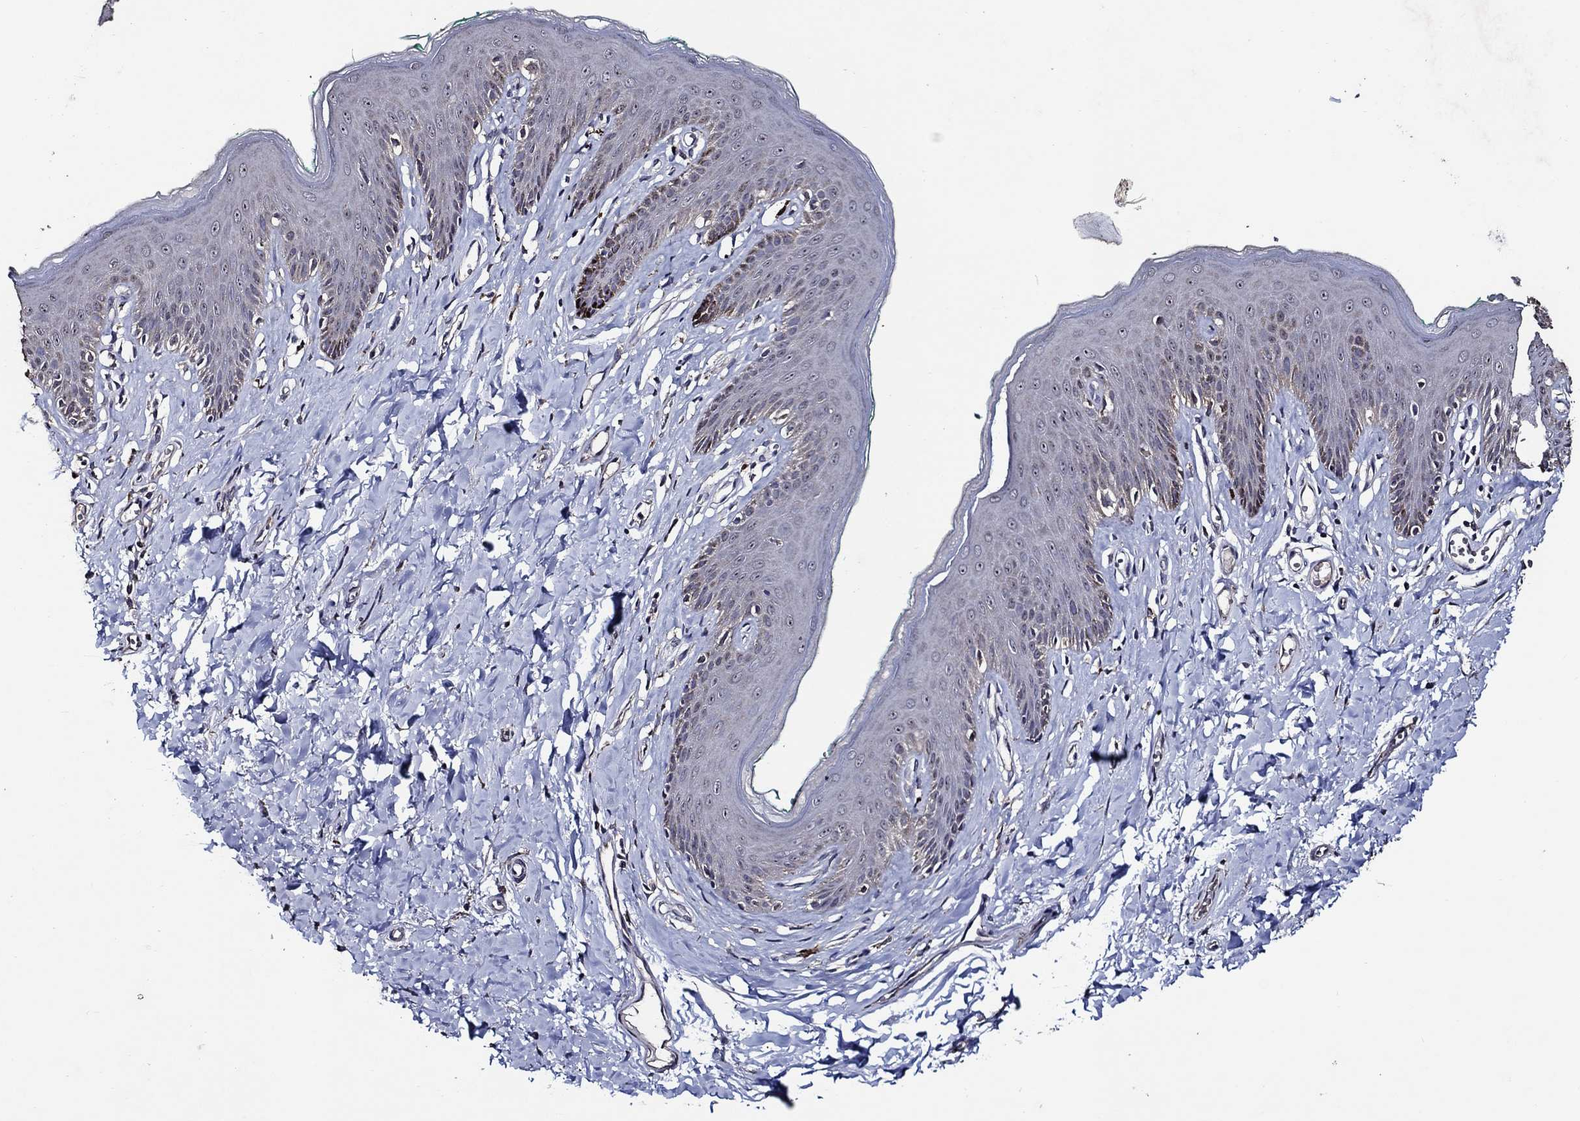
{"staining": {"intensity": "weak", "quantity": "<25%", "location": "cytoplasmic/membranous"}, "tissue": "skin", "cell_type": "Epidermal cells", "image_type": "normal", "snomed": [{"axis": "morphology", "description": "Normal tissue, NOS"}, {"axis": "topography", "description": "Vulva"}], "caption": "This is a image of immunohistochemistry (IHC) staining of normal skin, which shows no expression in epidermal cells. (DAB (3,3'-diaminobenzidine) IHC with hematoxylin counter stain).", "gene": "HAP1", "patient": {"sex": "female", "age": 66}}